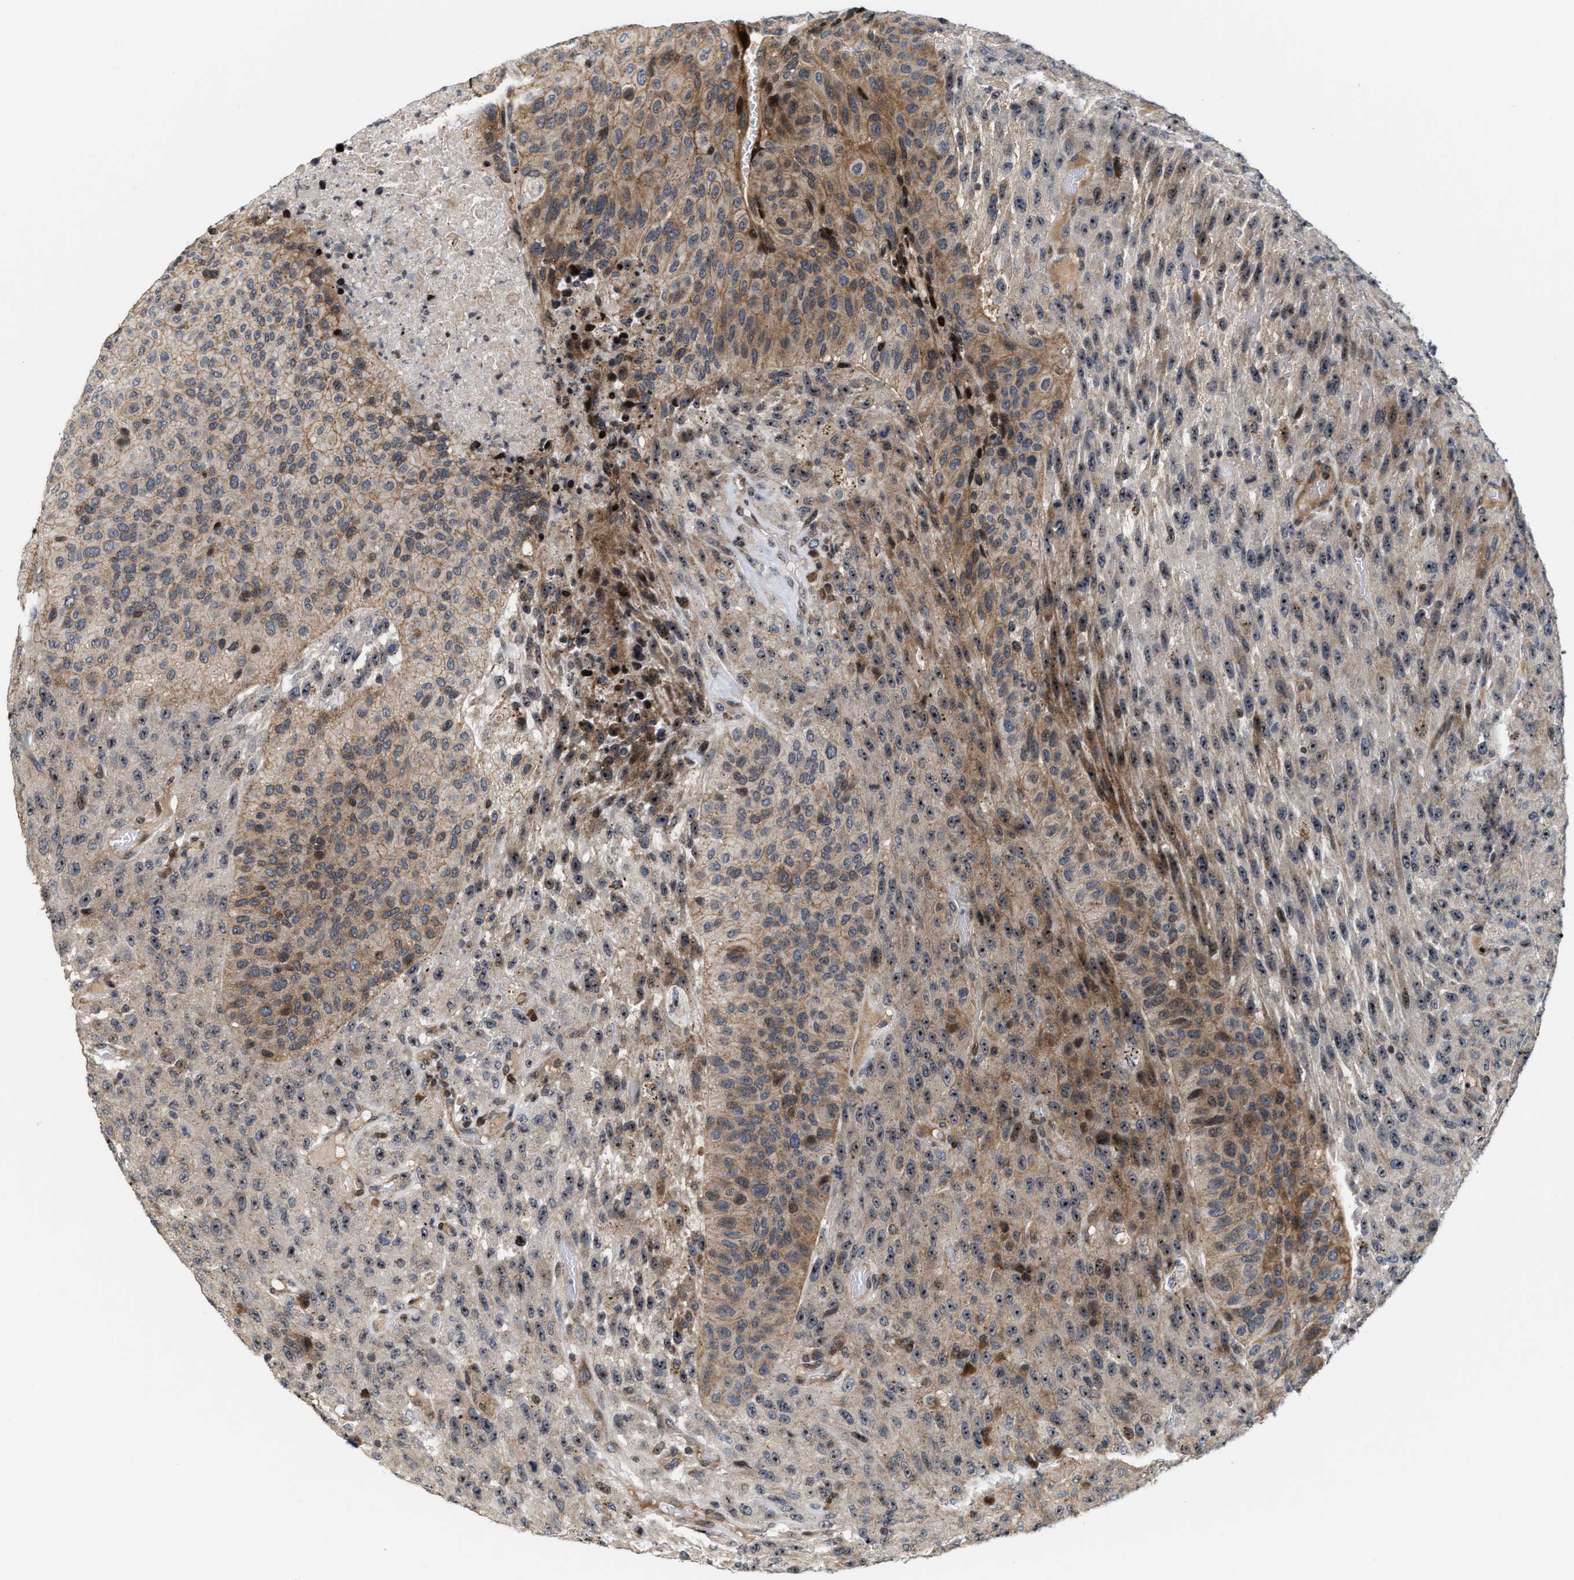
{"staining": {"intensity": "moderate", "quantity": ">75%", "location": "cytoplasmic/membranous,nuclear"}, "tissue": "urothelial cancer", "cell_type": "Tumor cells", "image_type": "cancer", "snomed": [{"axis": "morphology", "description": "Urothelial carcinoma, High grade"}, {"axis": "topography", "description": "Urinary bladder"}], "caption": "Moderate cytoplasmic/membranous and nuclear positivity is seen in about >75% of tumor cells in urothelial carcinoma (high-grade).", "gene": "PDZD2", "patient": {"sex": "male", "age": 66}}